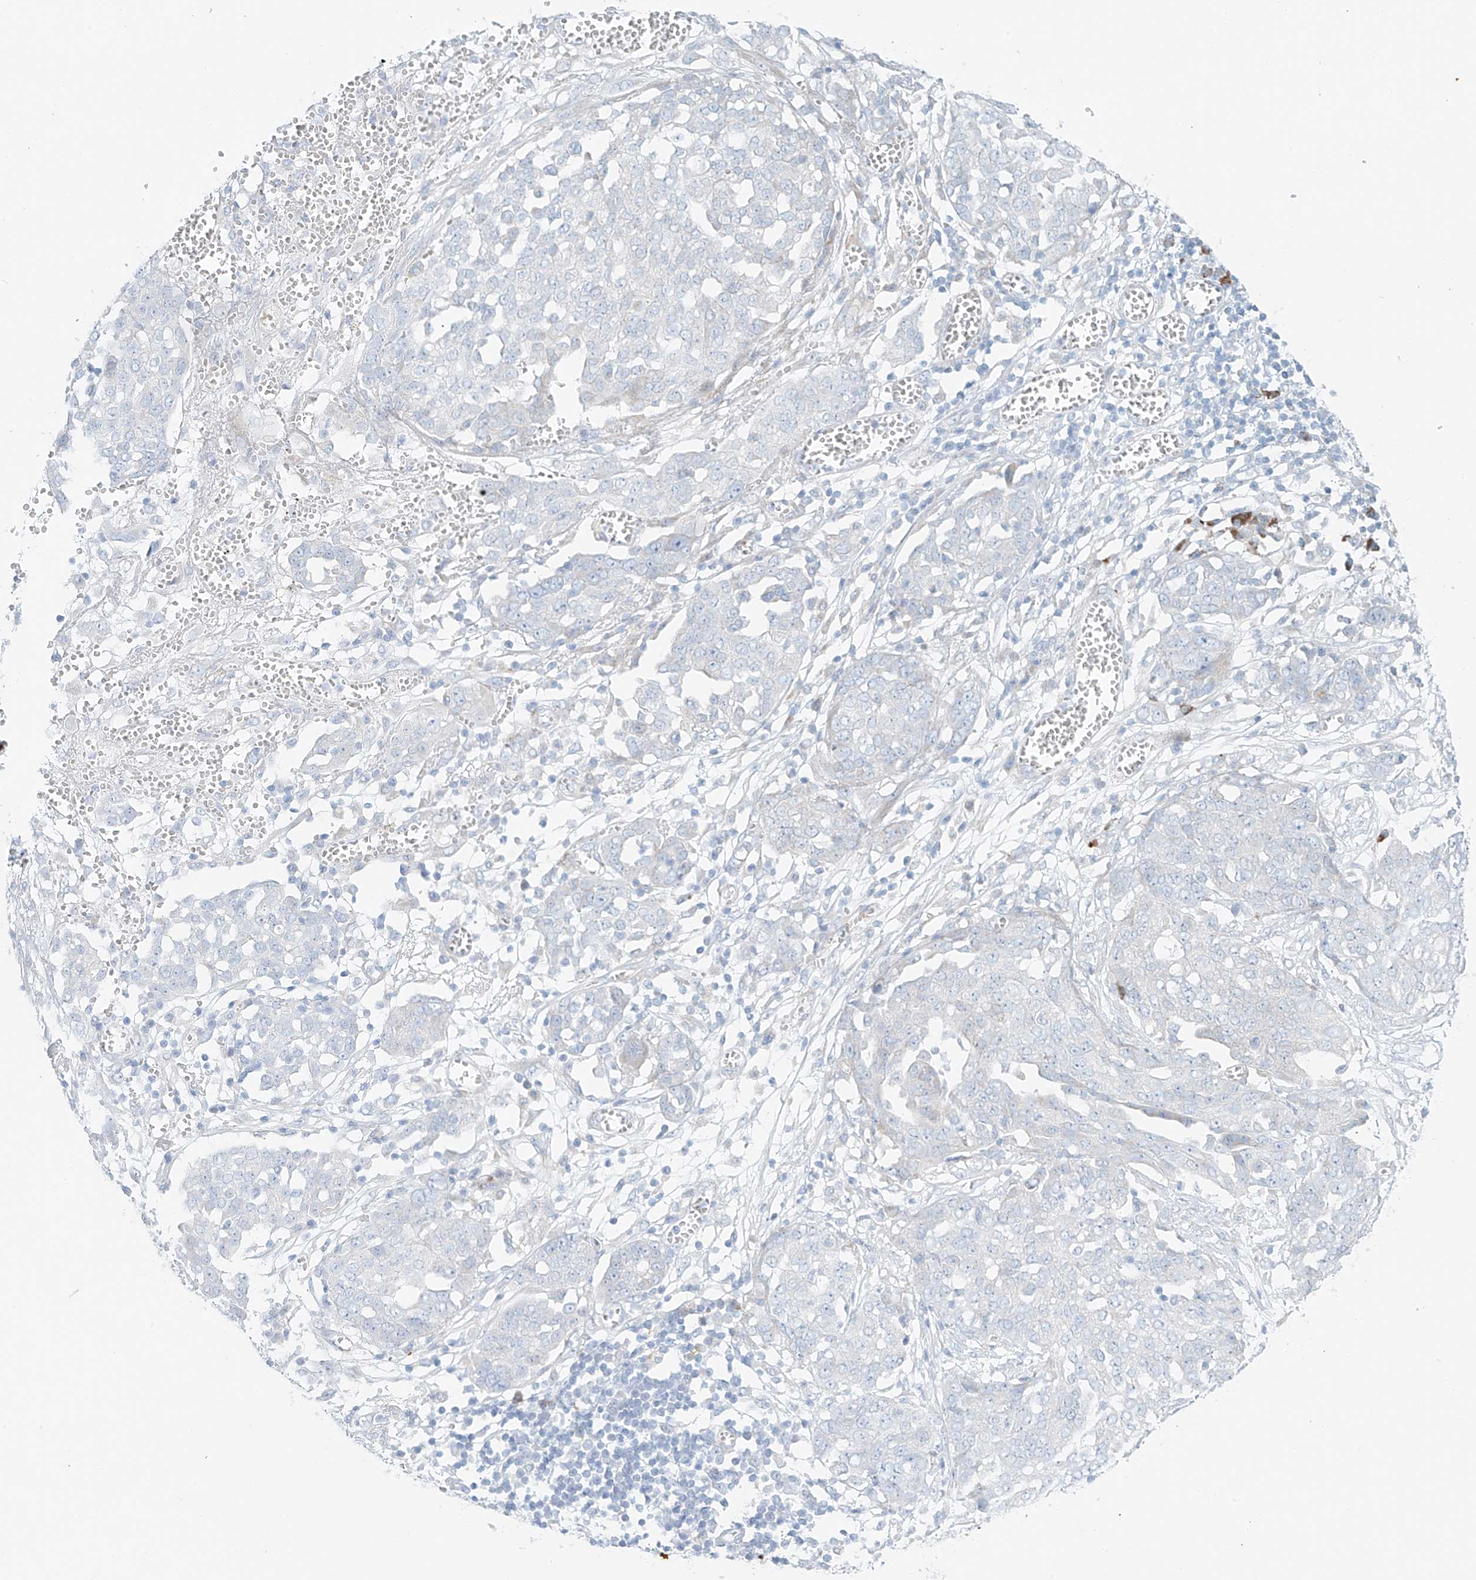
{"staining": {"intensity": "negative", "quantity": "none", "location": "none"}, "tissue": "ovarian cancer", "cell_type": "Tumor cells", "image_type": "cancer", "snomed": [{"axis": "morphology", "description": "Cystadenocarcinoma, serous, NOS"}, {"axis": "topography", "description": "Soft tissue"}, {"axis": "topography", "description": "Ovary"}], "caption": "Immunohistochemical staining of human ovarian cancer (serous cystadenocarcinoma) exhibits no significant expression in tumor cells.", "gene": "EIPR1", "patient": {"sex": "female", "age": 57}}